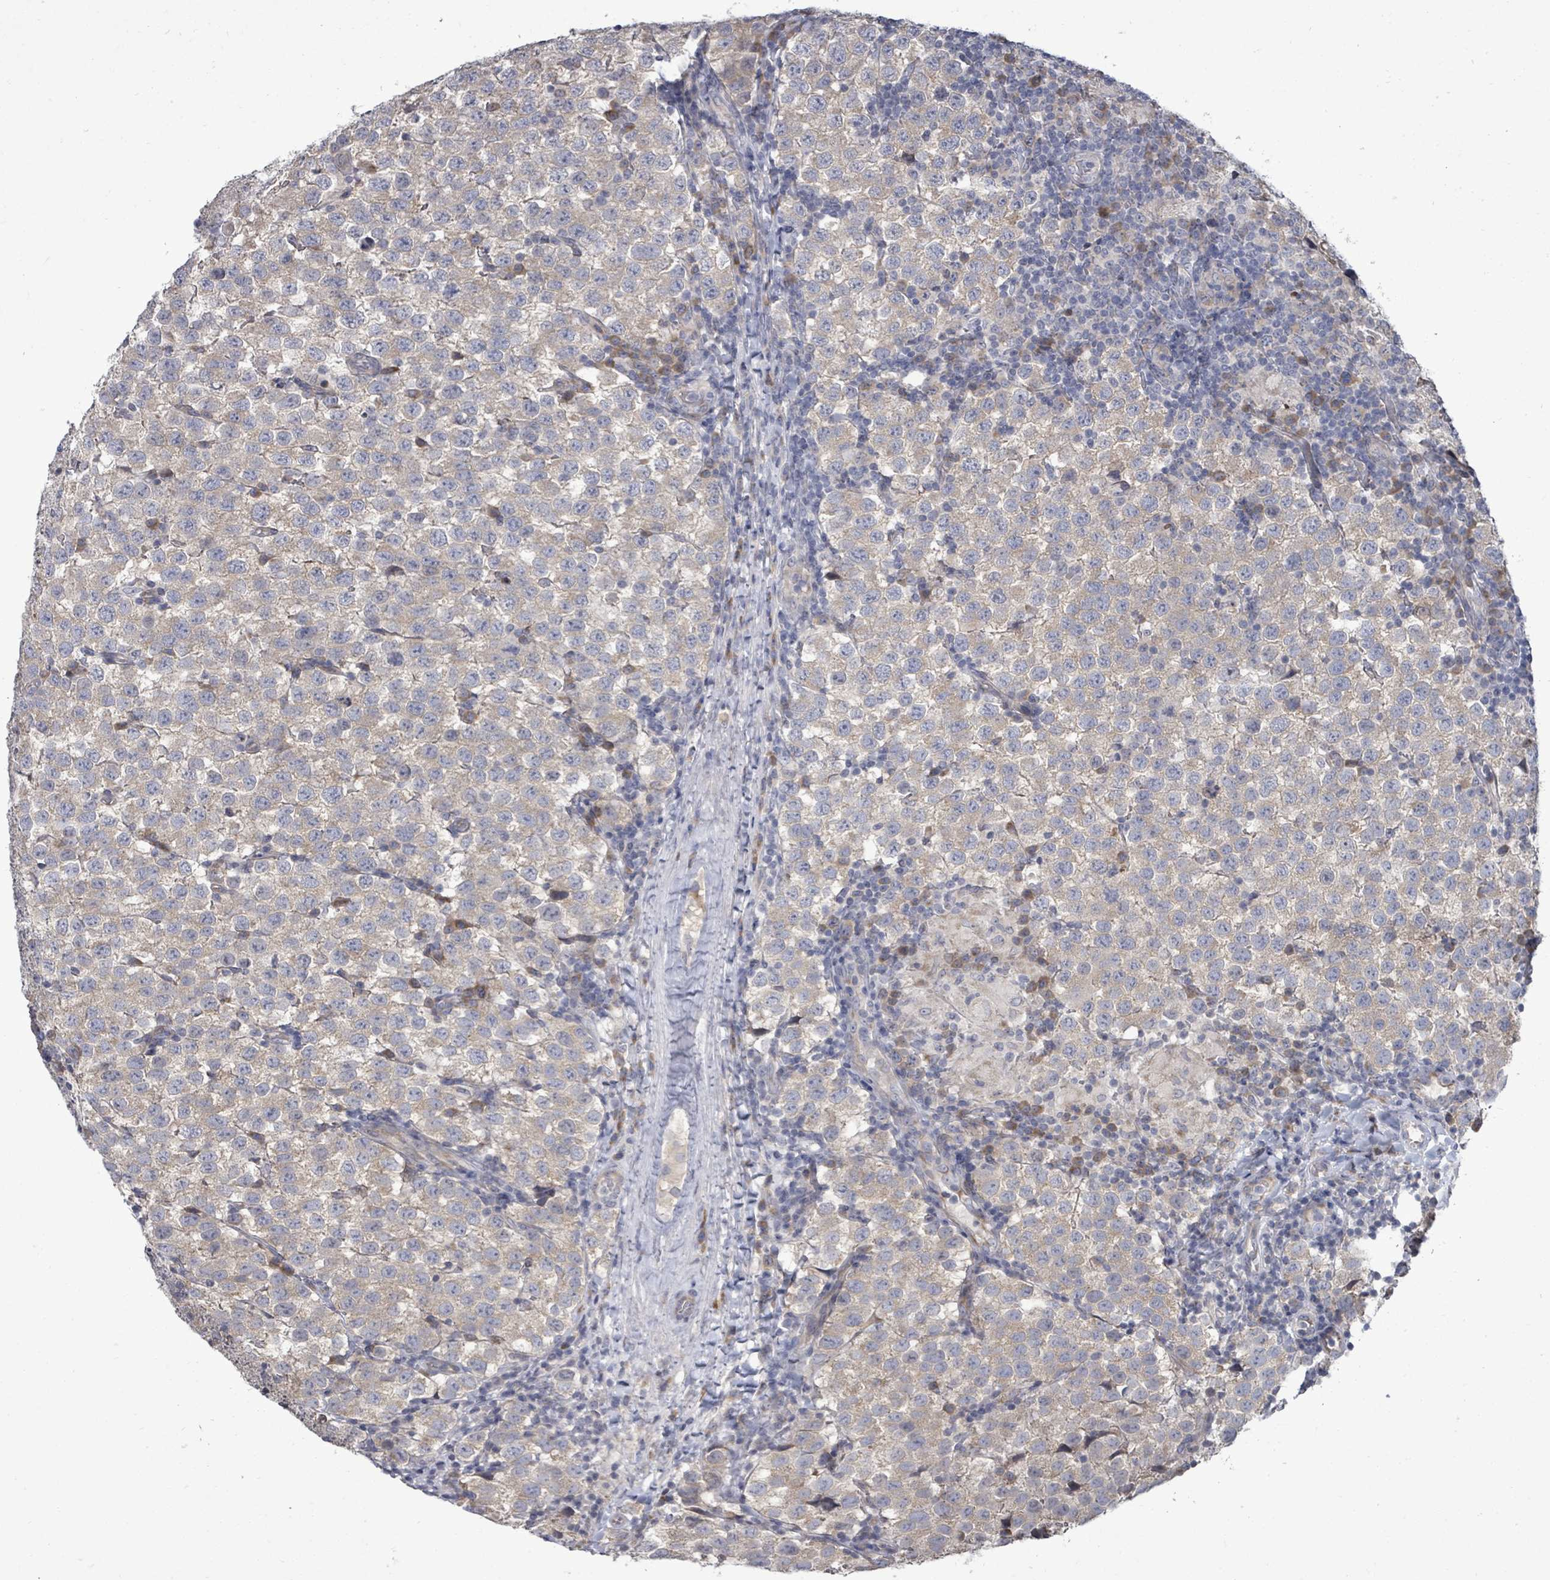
{"staining": {"intensity": "negative", "quantity": "none", "location": "none"}, "tissue": "testis cancer", "cell_type": "Tumor cells", "image_type": "cancer", "snomed": [{"axis": "morphology", "description": "Seminoma, NOS"}, {"axis": "topography", "description": "Testis"}], "caption": "The micrograph displays no significant expression in tumor cells of testis cancer (seminoma).", "gene": "POMGNT2", "patient": {"sex": "male", "age": 34}}